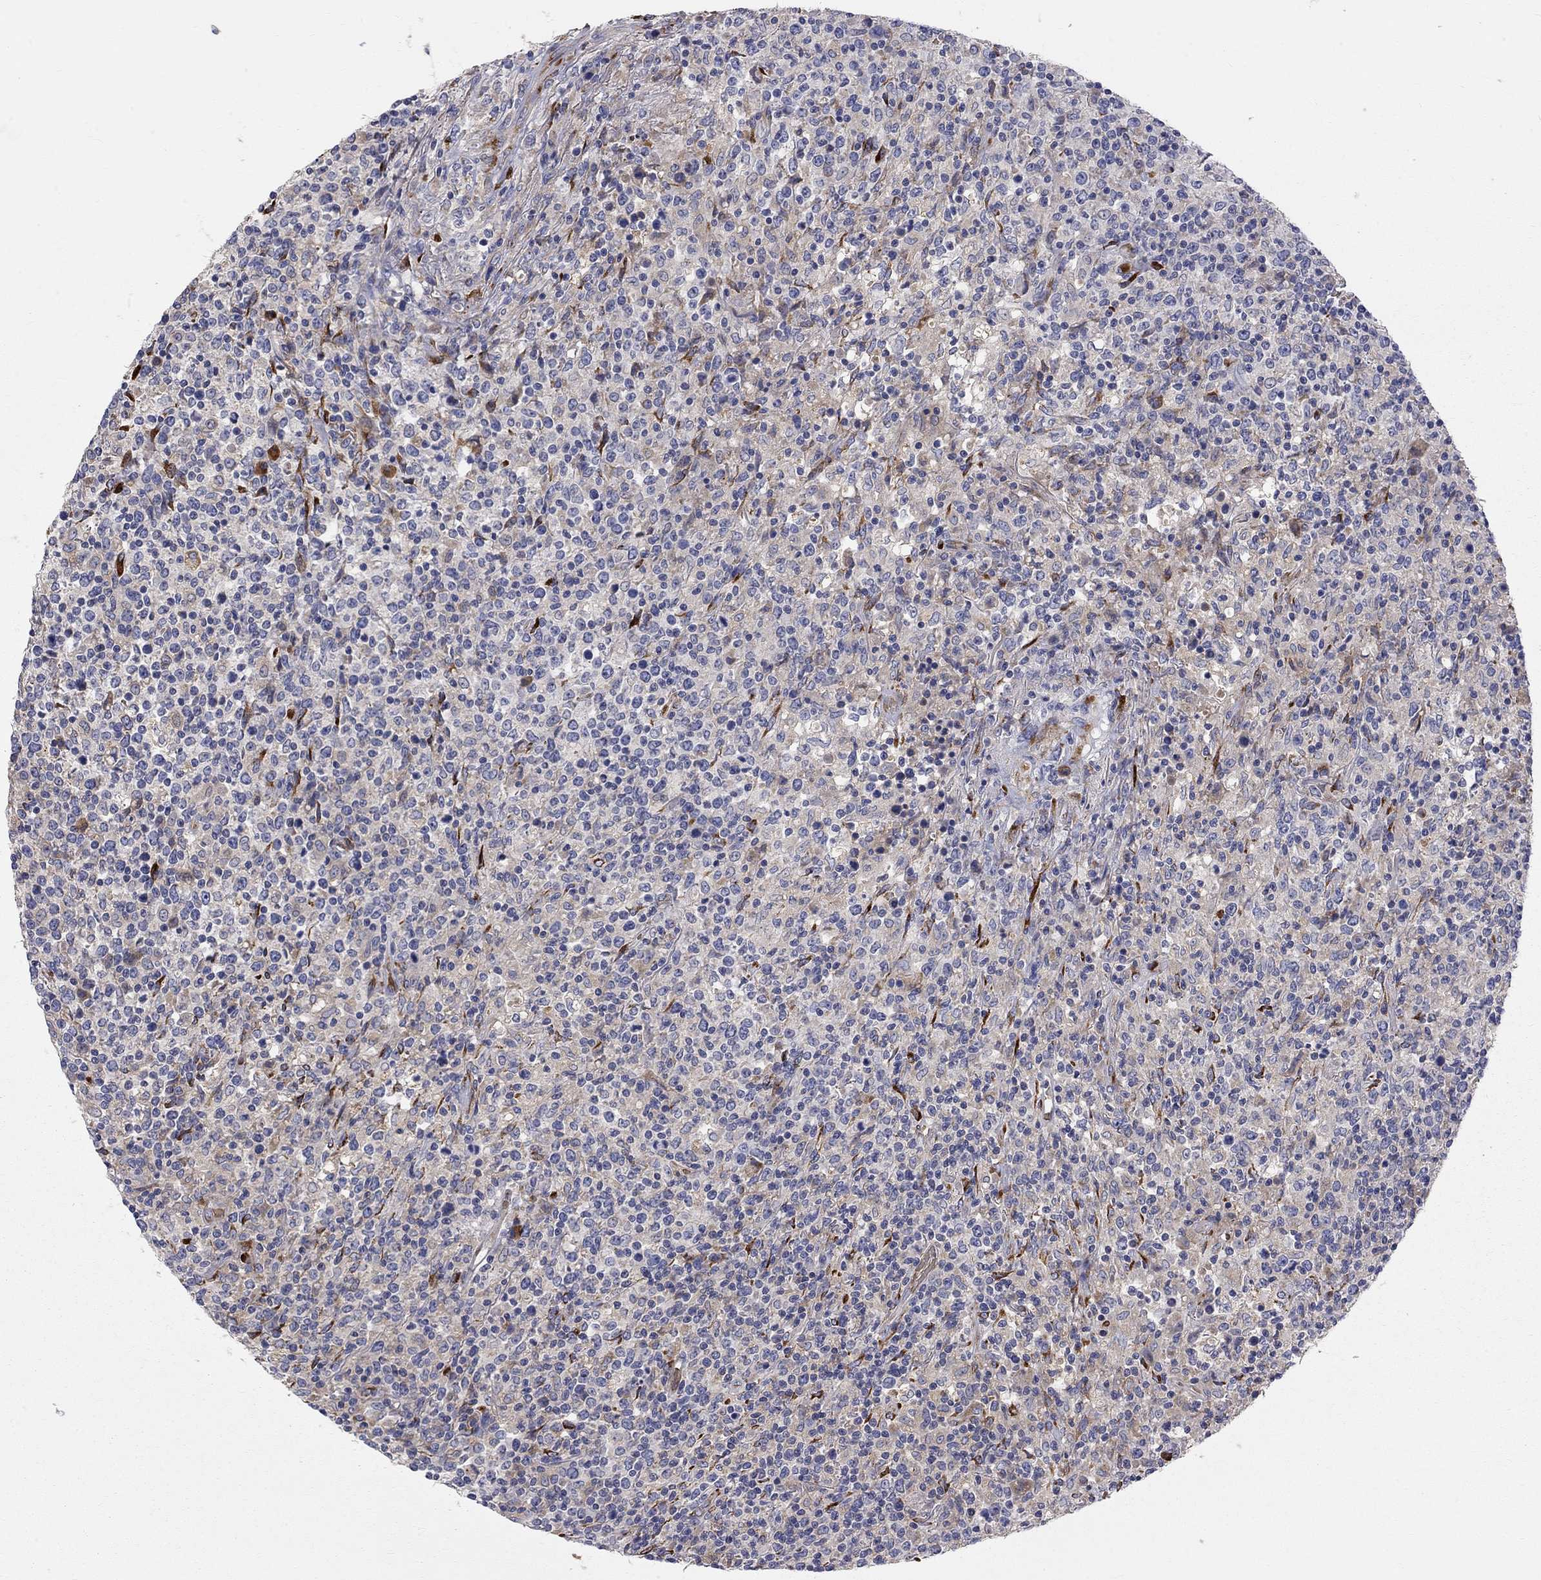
{"staining": {"intensity": "negative", "quantity": "none", "location": "none"}, "tissue": "lymphoma", "cell_type": "Tumor cells", "image_type": "cancer", "snomed": [{"axis": "morphology", "description": "Malignant lymphoma, non-Hodgkin's type, High grade"}, {"axis": "topography", "description": "Lung"}], "caption": "This is a histopathology image of immunohistochemistry staining of lymphoma, which shows no expression in tumor cells.", "gene": "CASTOR1", "patient": {"sex": "male", "age": 79}}